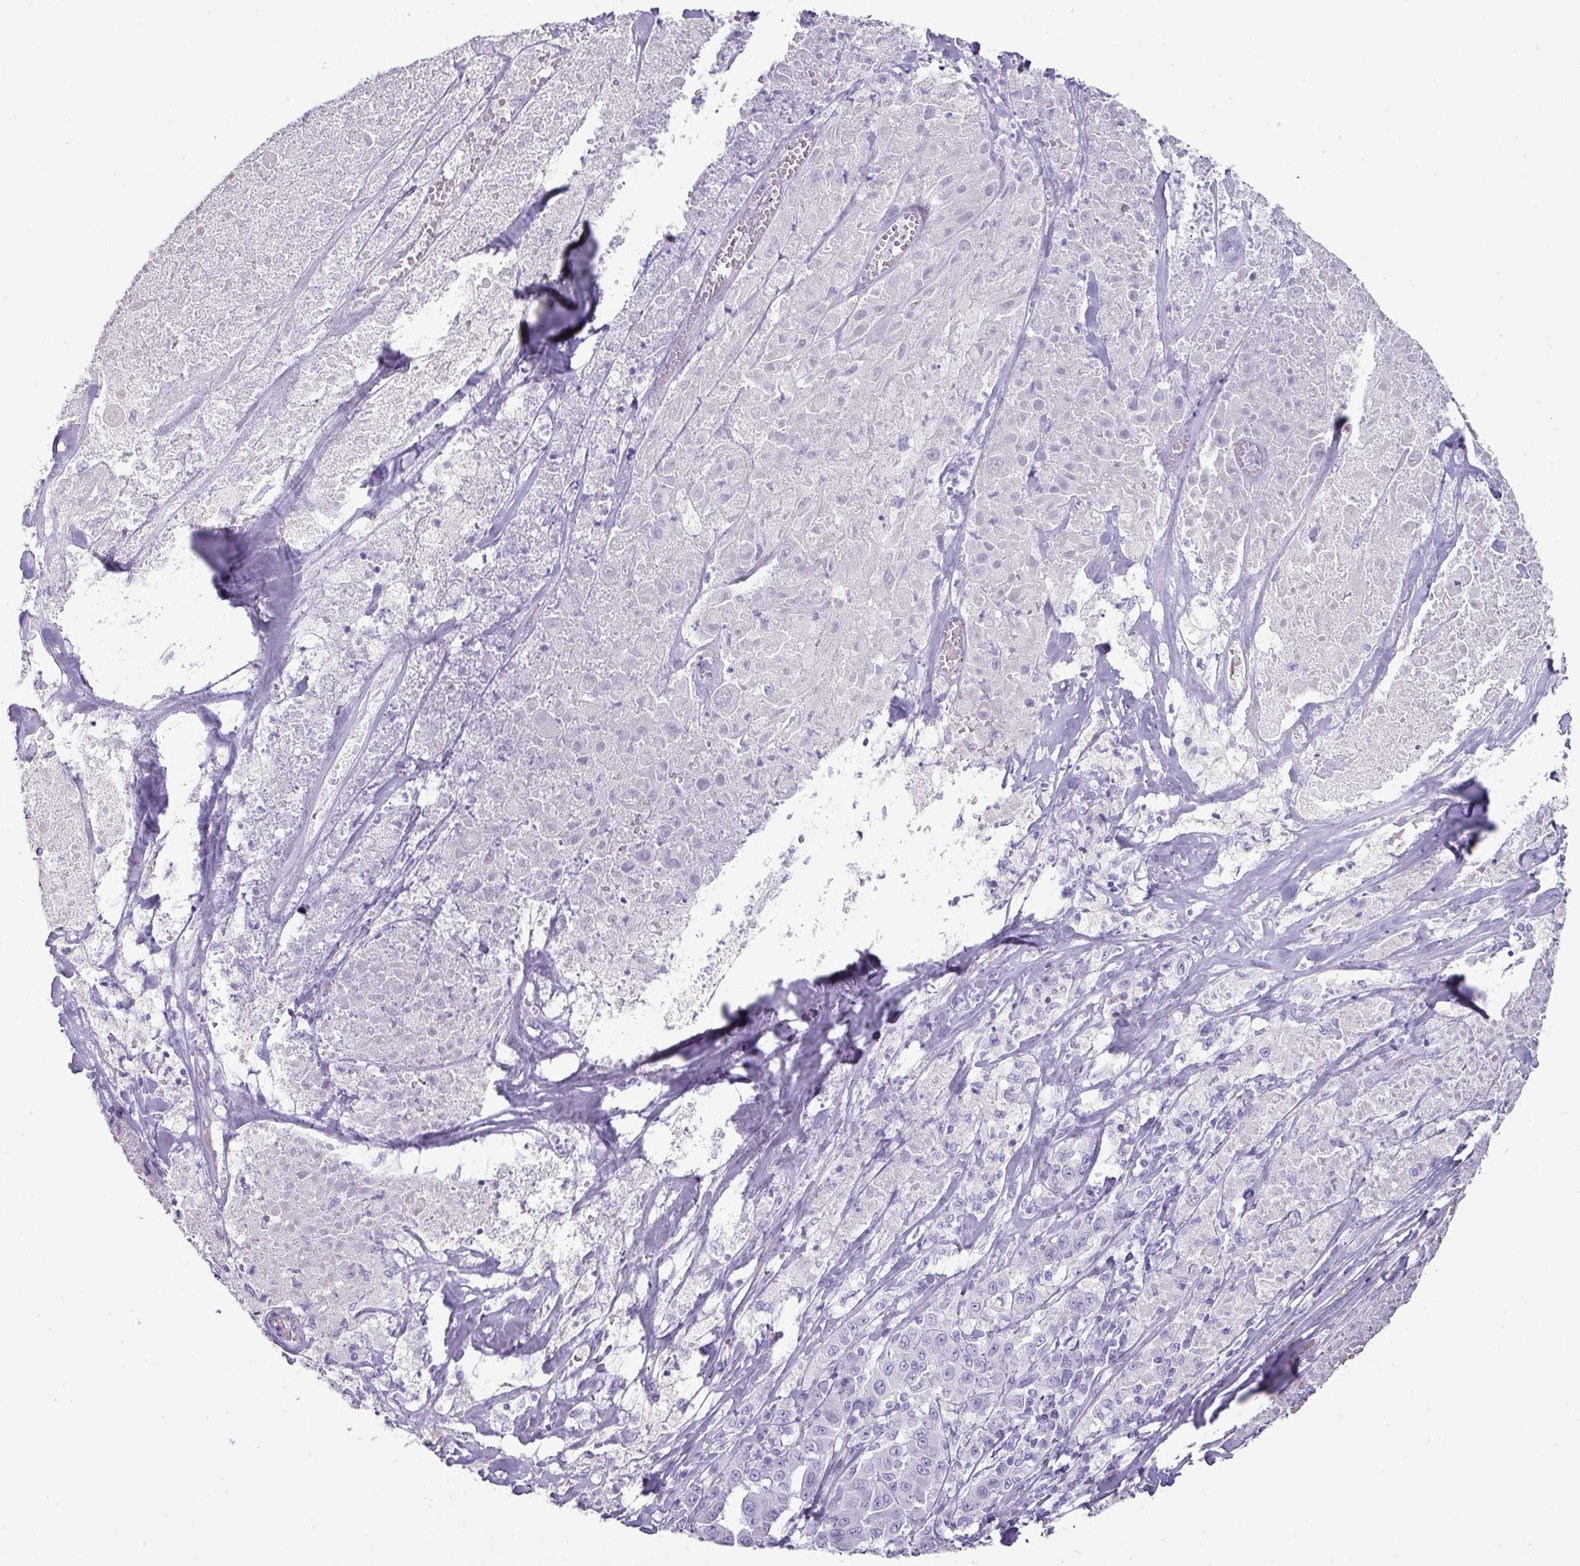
{"staining": {"intensity": "negative", "quantity": "none", "location": "none"}, "tissue": "melanoma", "cell_type": "Tumor cells", "image_type": "cancer", "snomed": [{"axis": "morphology", "description": "Malignant melanoma, Metastatic site"}, {"axis": "topography", "description": "Lymph node"}], "caption": "Tumor cells show no significant positivity in malignant melanoma (metastatic site). The staining was performed using DAB to visualize the protein expression in brown, while the nuclei were stained in blue with hematoxylin (Magnification: 20x).", "gene": "GSTA3", "patient": {"sex": "male", "age": 62}}